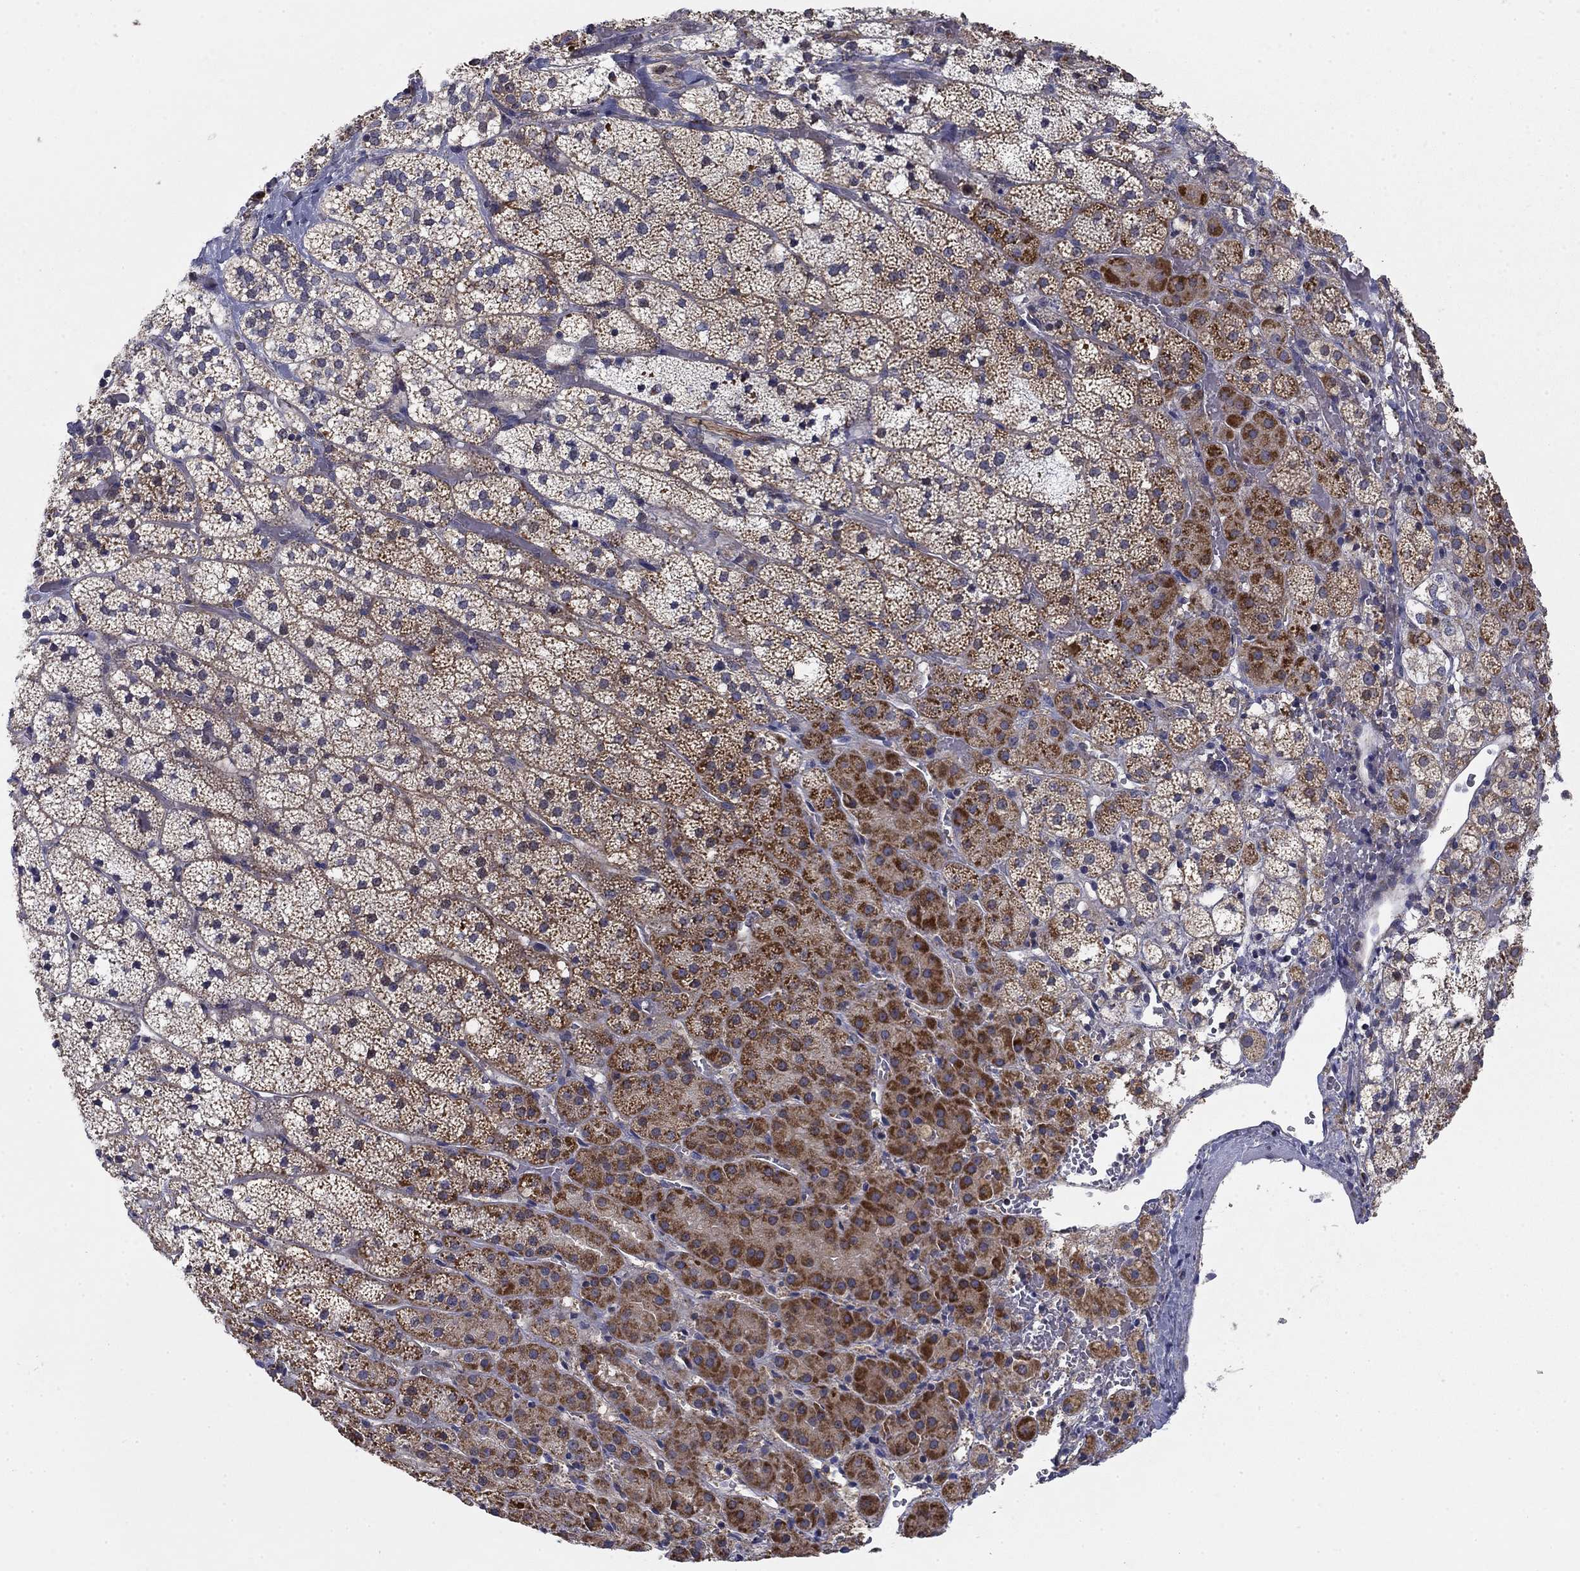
{"staining": {"intensity": "strong", "quantity": "<25%", "location": "cytoplasmic/membranous"}, "tissue": "adrenal gland", "cell_type": "Glandular cells", "image_type": "normal", "snomed": [{"axis": "morphology", "description": "Normal tissue, NOS"}, {"axis": "topography", "description": "Adrenal gland"}], "caption": "Strong cytoplasmic/membranous staining is seen in approximately <25% of glandular cells in benign adrenal gland.", "gene": "MMAA", "patient": {"sex": "male", "age": 53}}